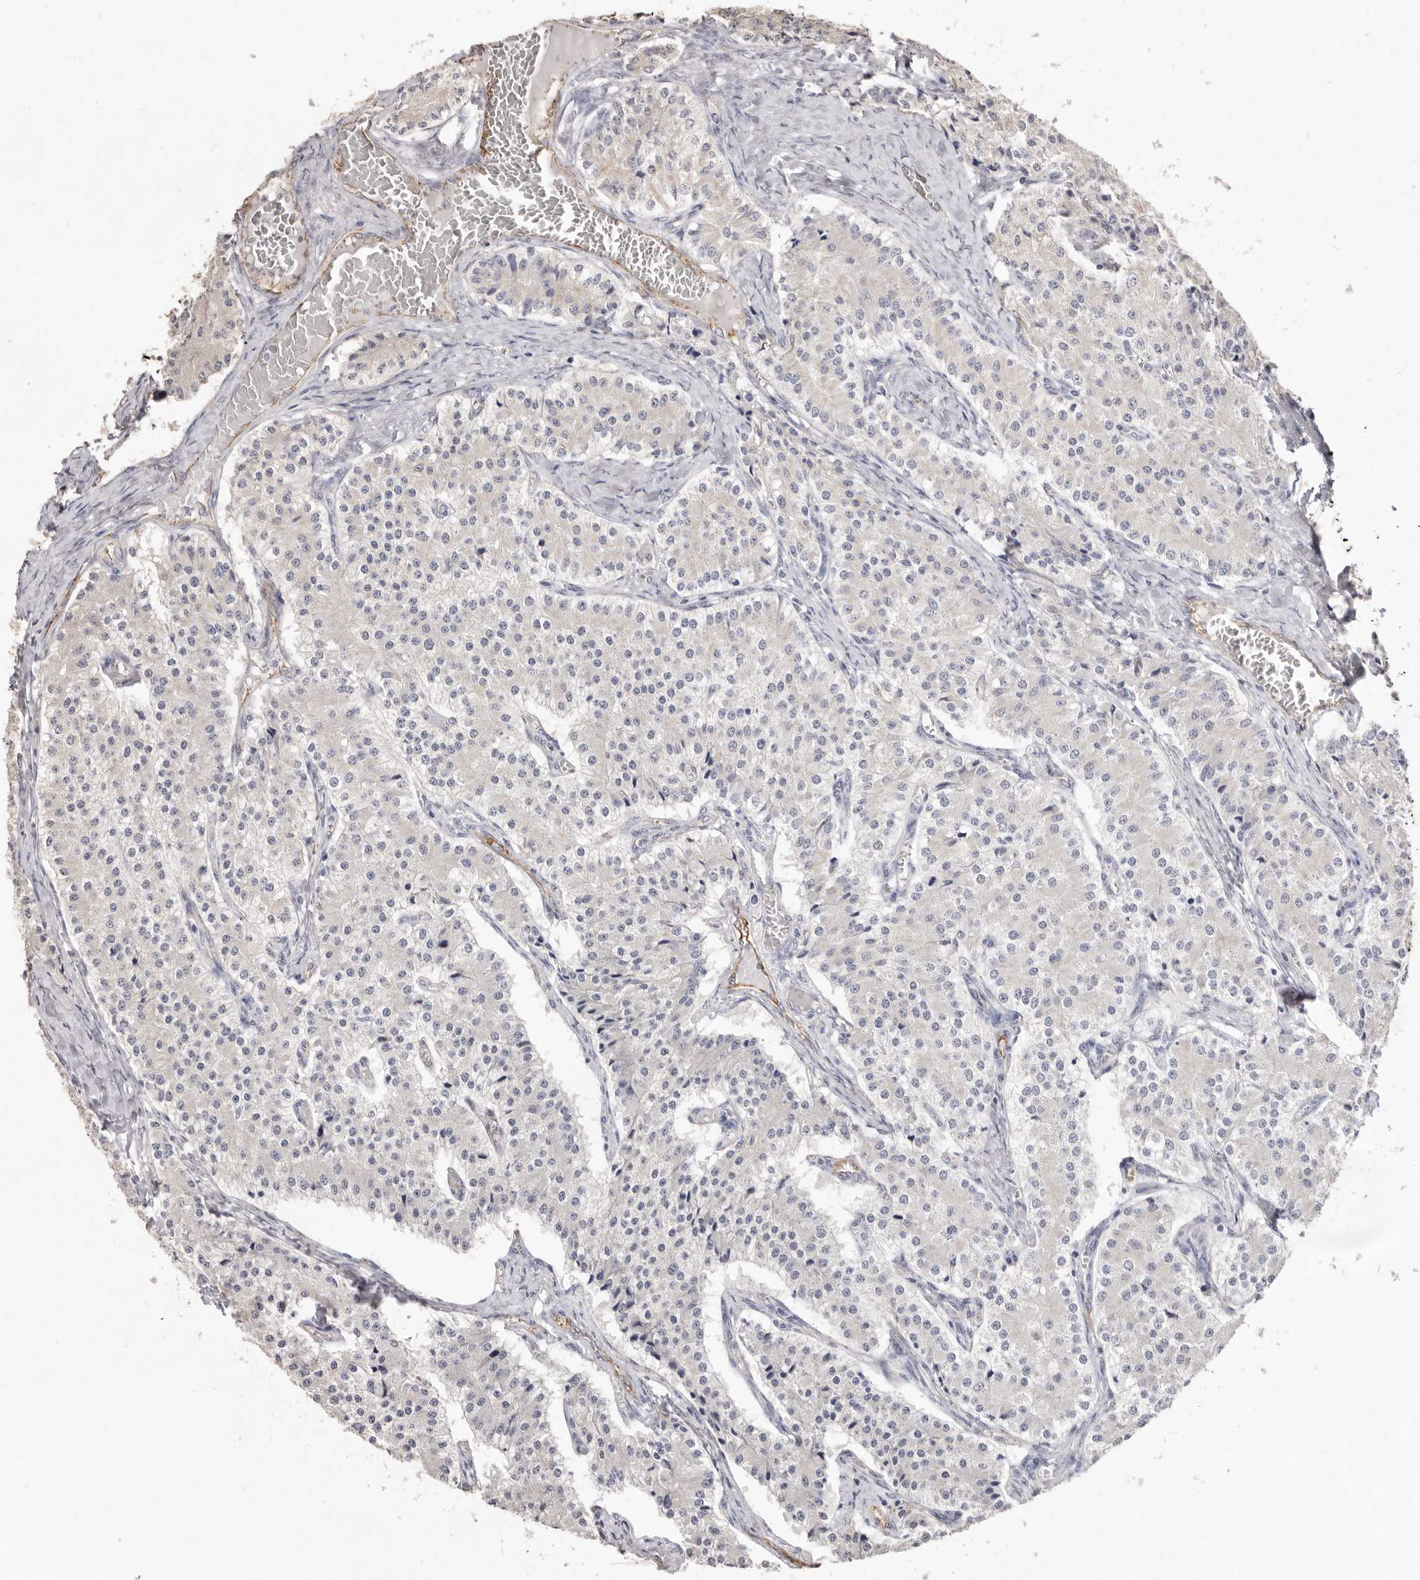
{"staining": {"intensity": "negative", "quantity": "none", "location": "none"}, "tissue": "carcinoid", "cell_type": "Tumor cells", "image_type": "cancer", "snomed": [{"axis": "morphology", "description": "Carcinoid, malignant, NOS"}, {"axis": "topography", "description": "Colon"}], "caption": "IHC micrograph of human carcinoid (malignant) stained for a protein (brown), which reveals no expression in tumor cells. The staining is performed using DAB brown chromogen with nuclei counter-stained in using hematoxylin.", "gene": "ZYG11B", "patient": {"sex": "female", "age": 52}}